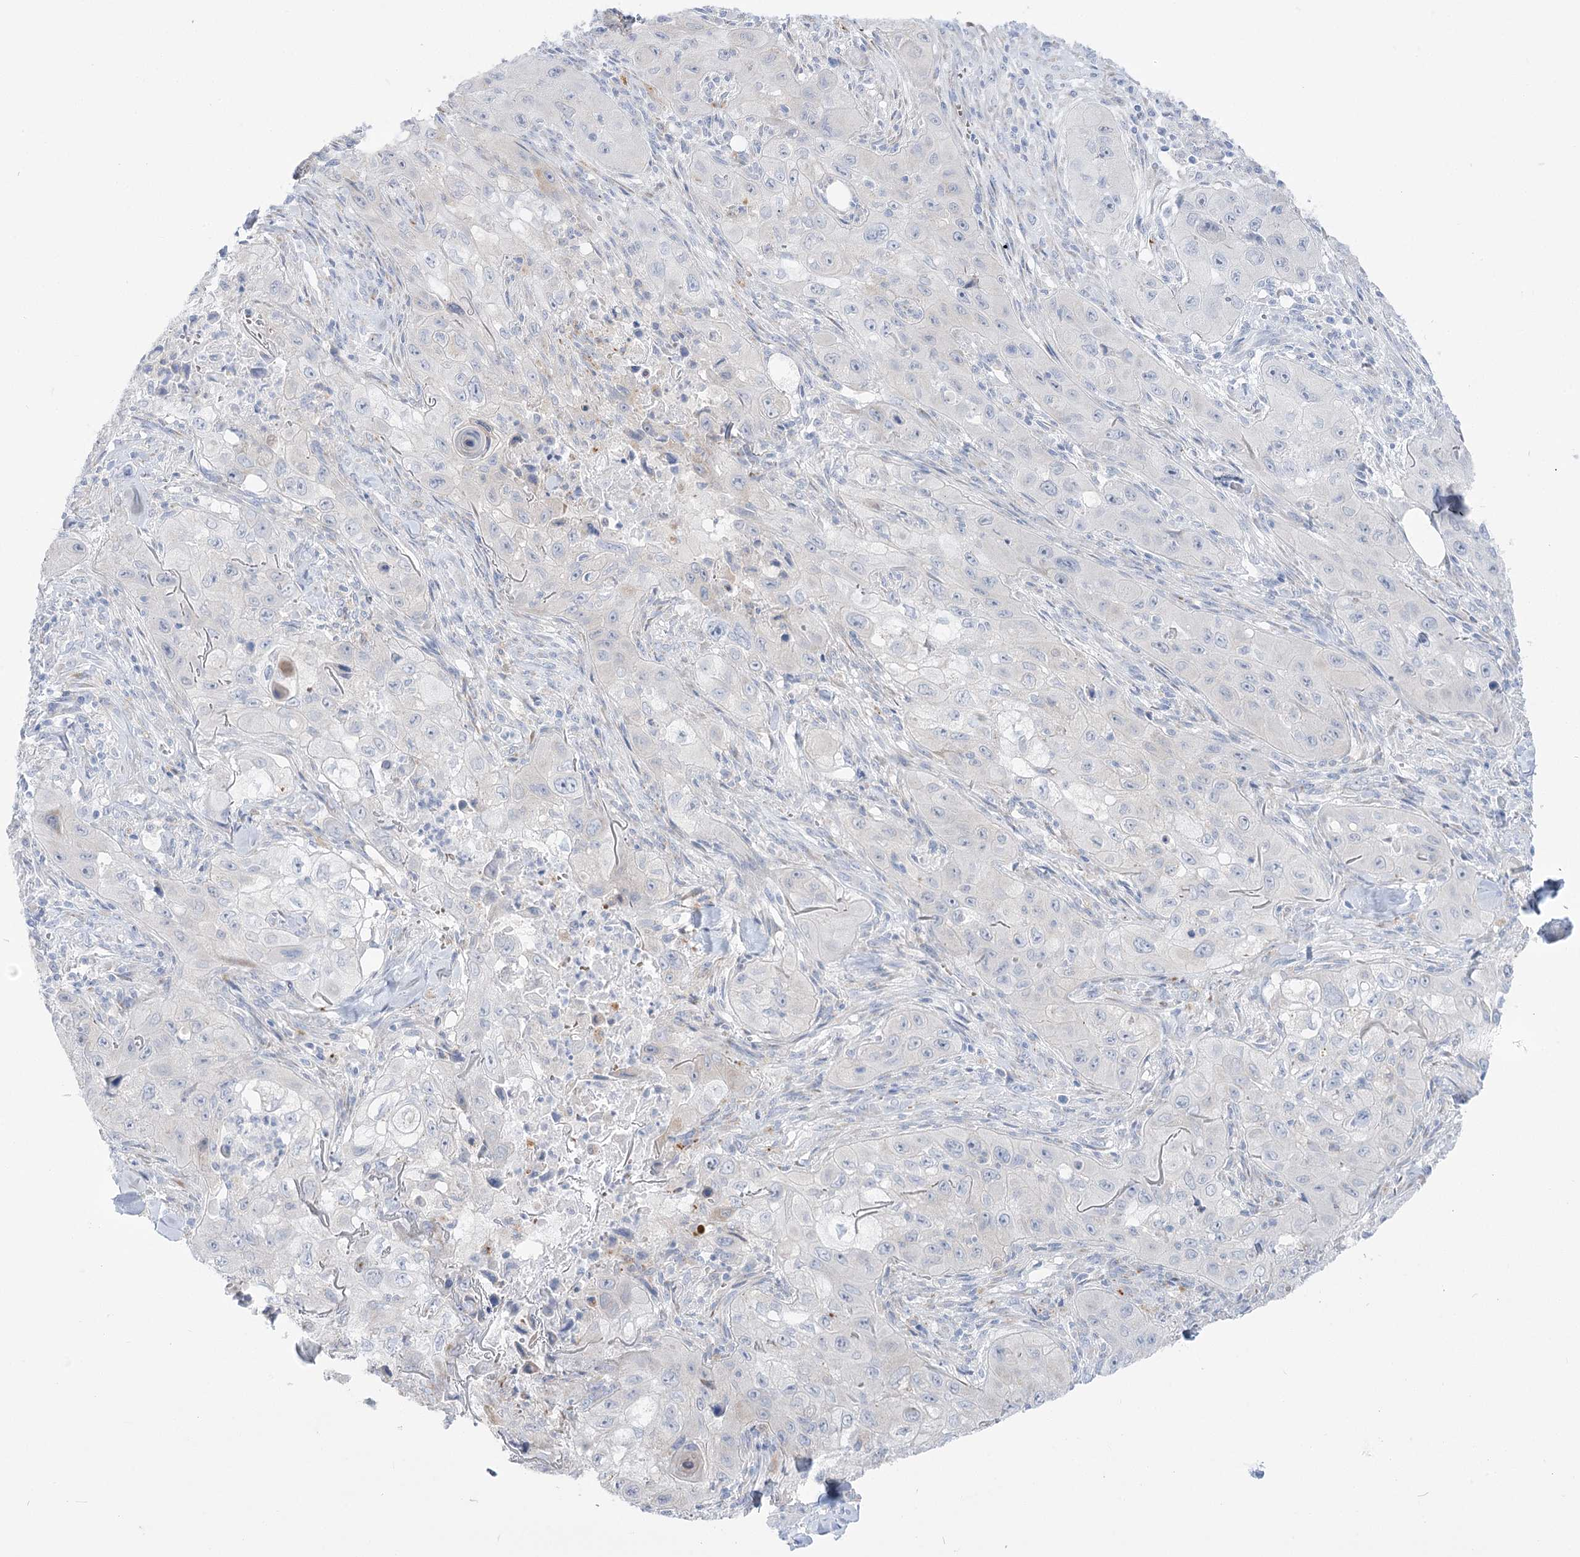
{"staining": {"intensity": "negative", "quantity": "none", "location": "none"}, "tissue": "skin cancer", "cell_type": "Tumor cells", "image_type": "cancer", "snomed": [{"axis": "morphology", "description": "Squamous cell carcinoma, NOS"}, {"axis": "topography", "description": "Skin"}, {"axis": "topography", "description": "Subcutis"}], "caption": "DAB immunohistochemical staining of human skin cancer (squamous cell carcinoma) demonstrates no significant staining in tumor cells. (Brightfield microscopy of DAB (3,3'-diaminobenzidine) IHC at high magnification).", "gene": "SIAE", "patient": {"sex": "male", "age": 73}}